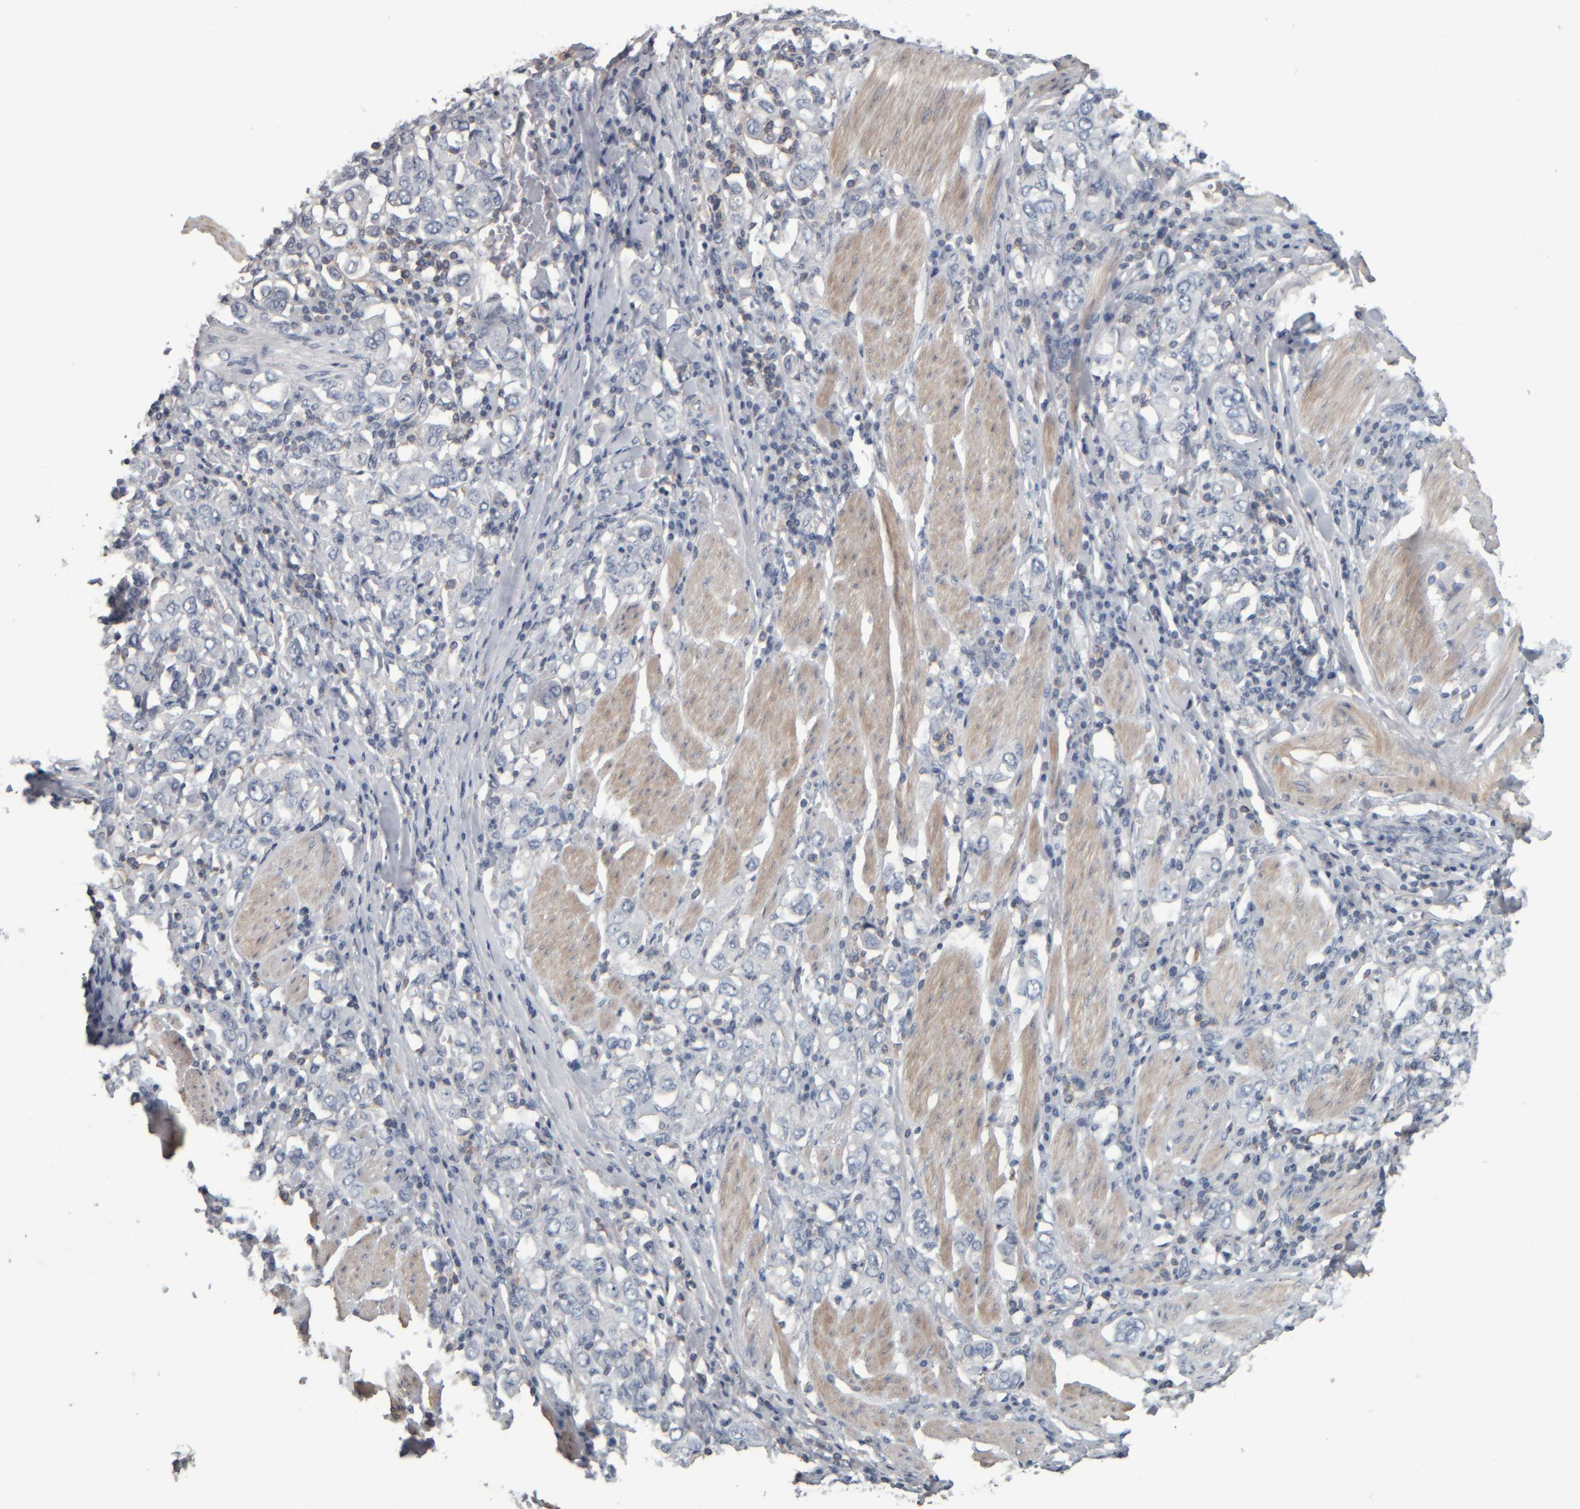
{"staining": {"intensity": "negative", "quantity": "none", "location": "none"}, "tissue": "stomach cancer", "cell_type": "Tumor cells", "image_type": "cancer", "snomed": [{"axis": "morphology", "description": "Adenocarcinoma, NOS"}, {"axis": "topography", "description": "Stomach, upper"}], "caption": "Stomach cancer stained for a protein using immunohistochemistry (IHC) exhibits no positivity tumor cells.", "gene": "CAVIN4", "patient": {"sex": "male", "age": 62}}